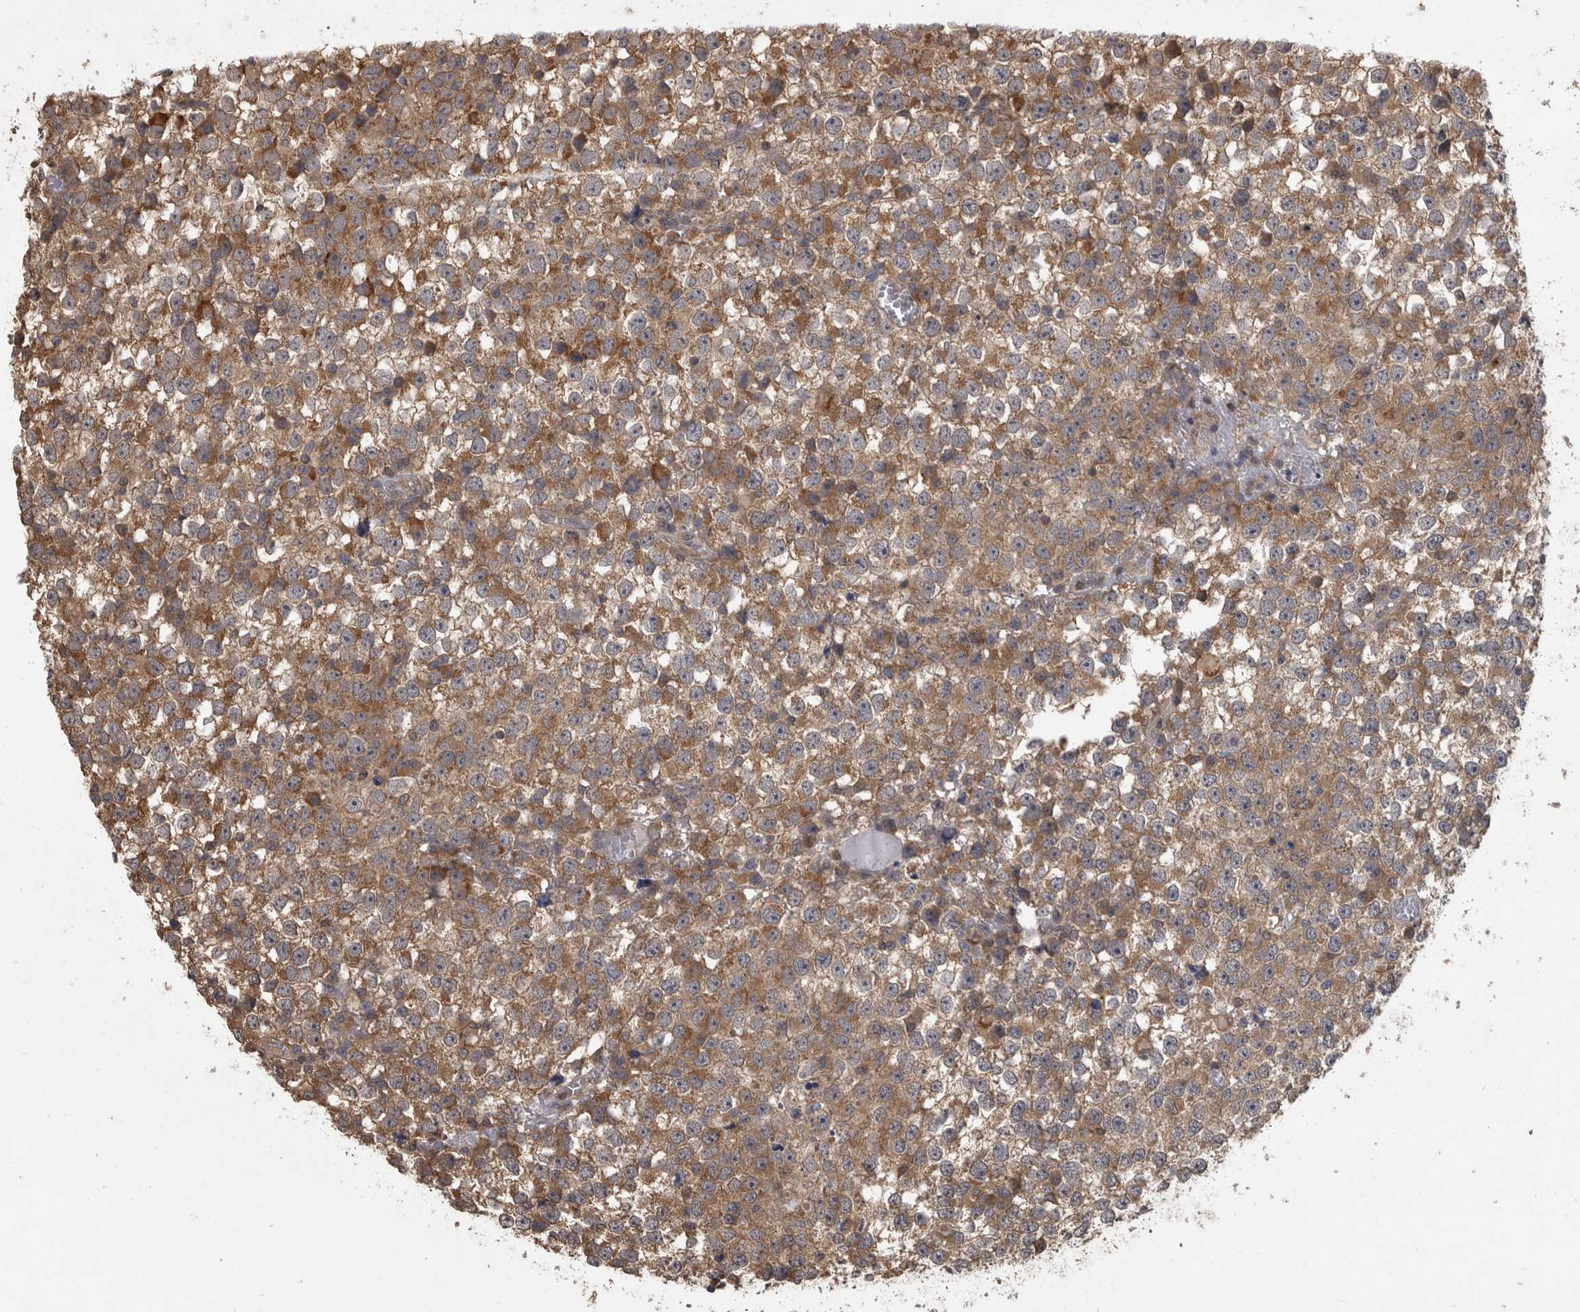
{"staining": {"intensity": "moderate", "quantity": ">75%", "location": "cytoplasmic/membranous"}, "tissue": "testis cancer", "cell_type": "Tumor cells", "image_type": "cancer", "snomed": [{"axis": "morphology", "description": "Seminoma, NOS"}, {"axis": "topography", "description": "Testis"}], "caption": "Protein staining of testis cancer (seminoma) tissue reveals moderate cytoplasmic/membranous positivity in about >75% of tumor cells.", "gene": "APRT", "patient": {"sex": "male", "age": 65}}